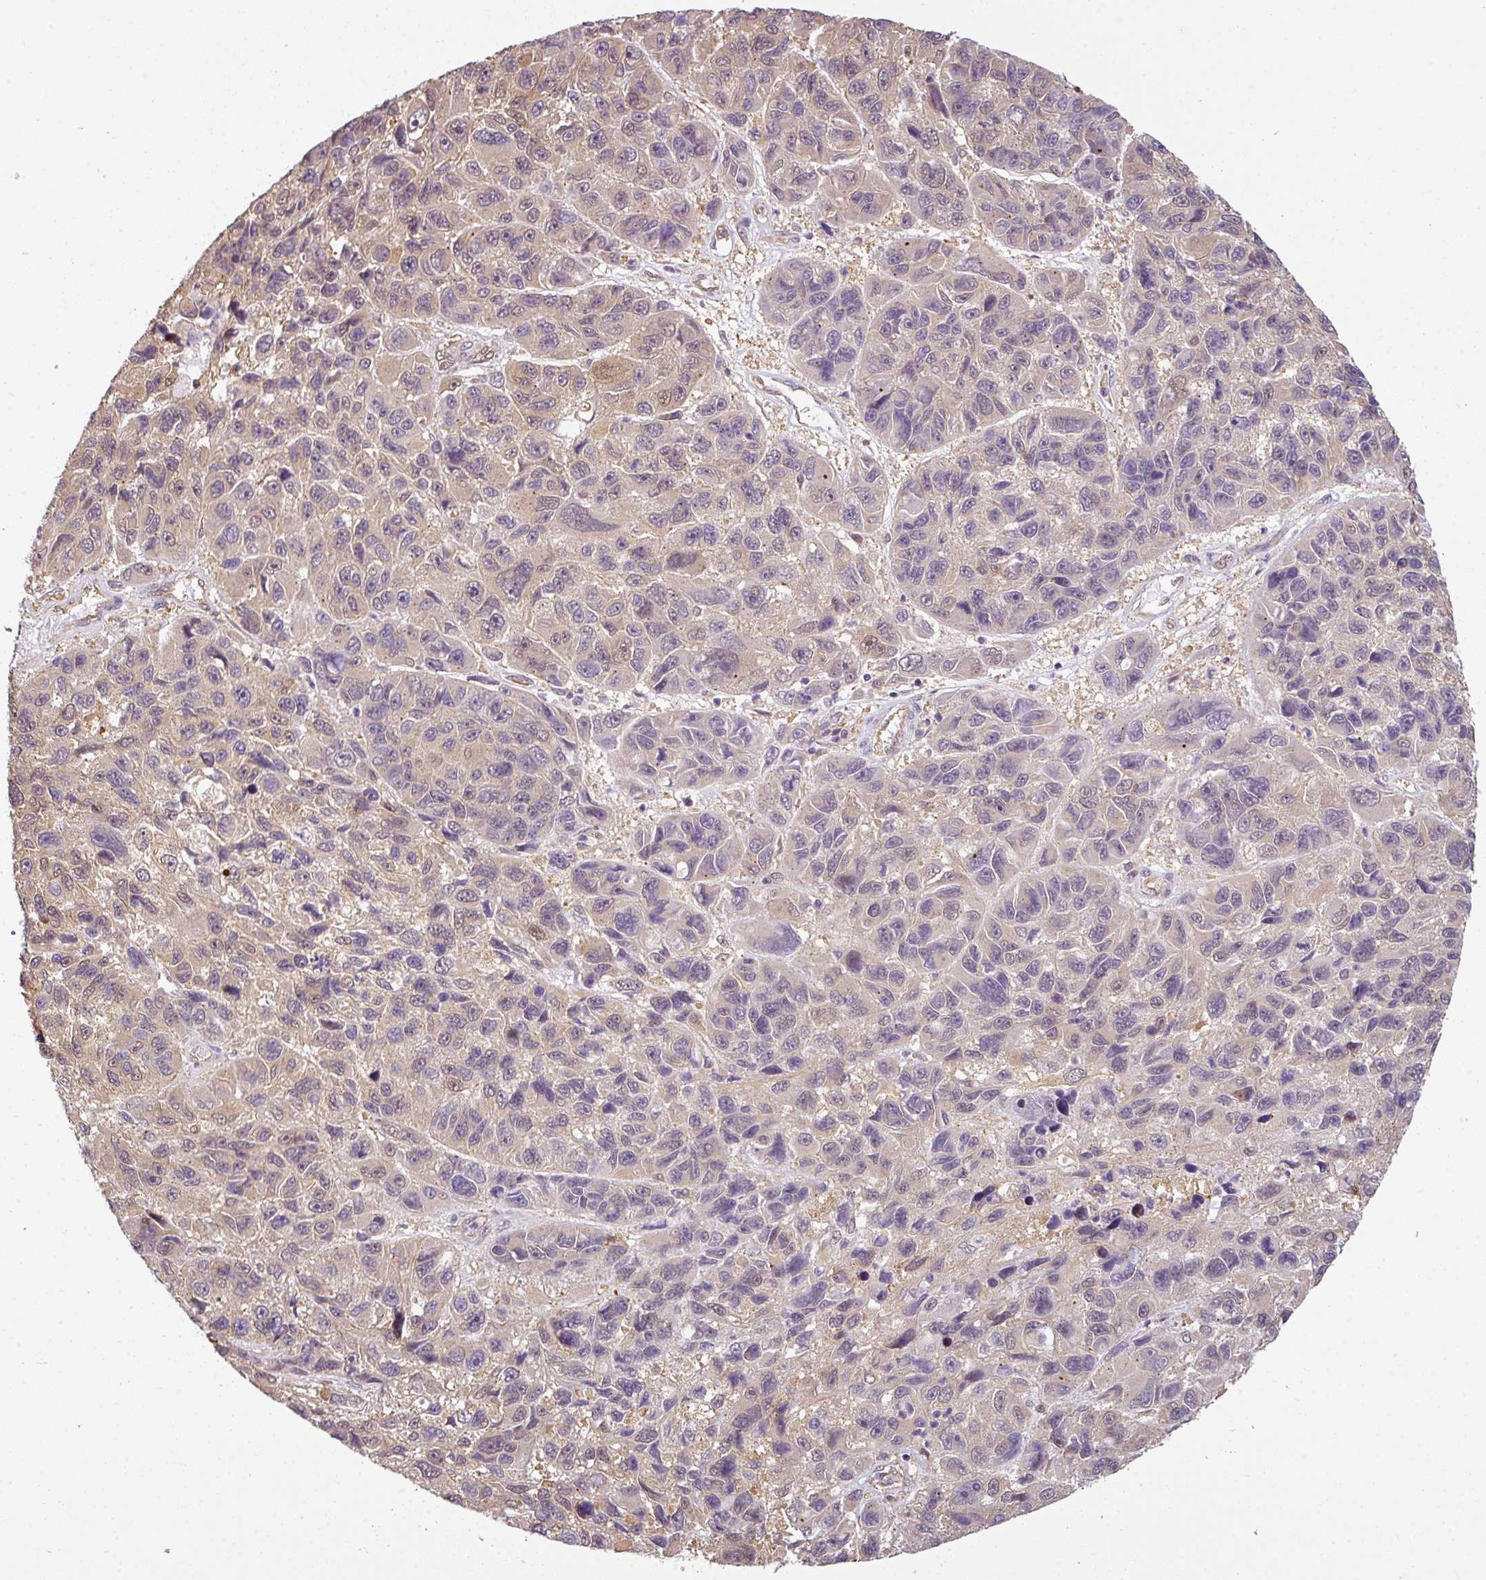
{"staining": {"intensity": "negative", "quantity": "none", "location": "none"}, "tissue": "melanoma", "cell_type": "Tumor cells", "image_type": "cancer", "snomed": [{"axis": "morphology", "description": "Malignant melanoma, NOS"}, {"axis": "topography", "description": "Skin"}], "caption": "The image shows no staining of tumor cells in melanoma. (DAB immunohistochemistry (IHC), high magnification).", "gene": "ANKRD18A", "patient": {"sex": "male", "age": 53}}